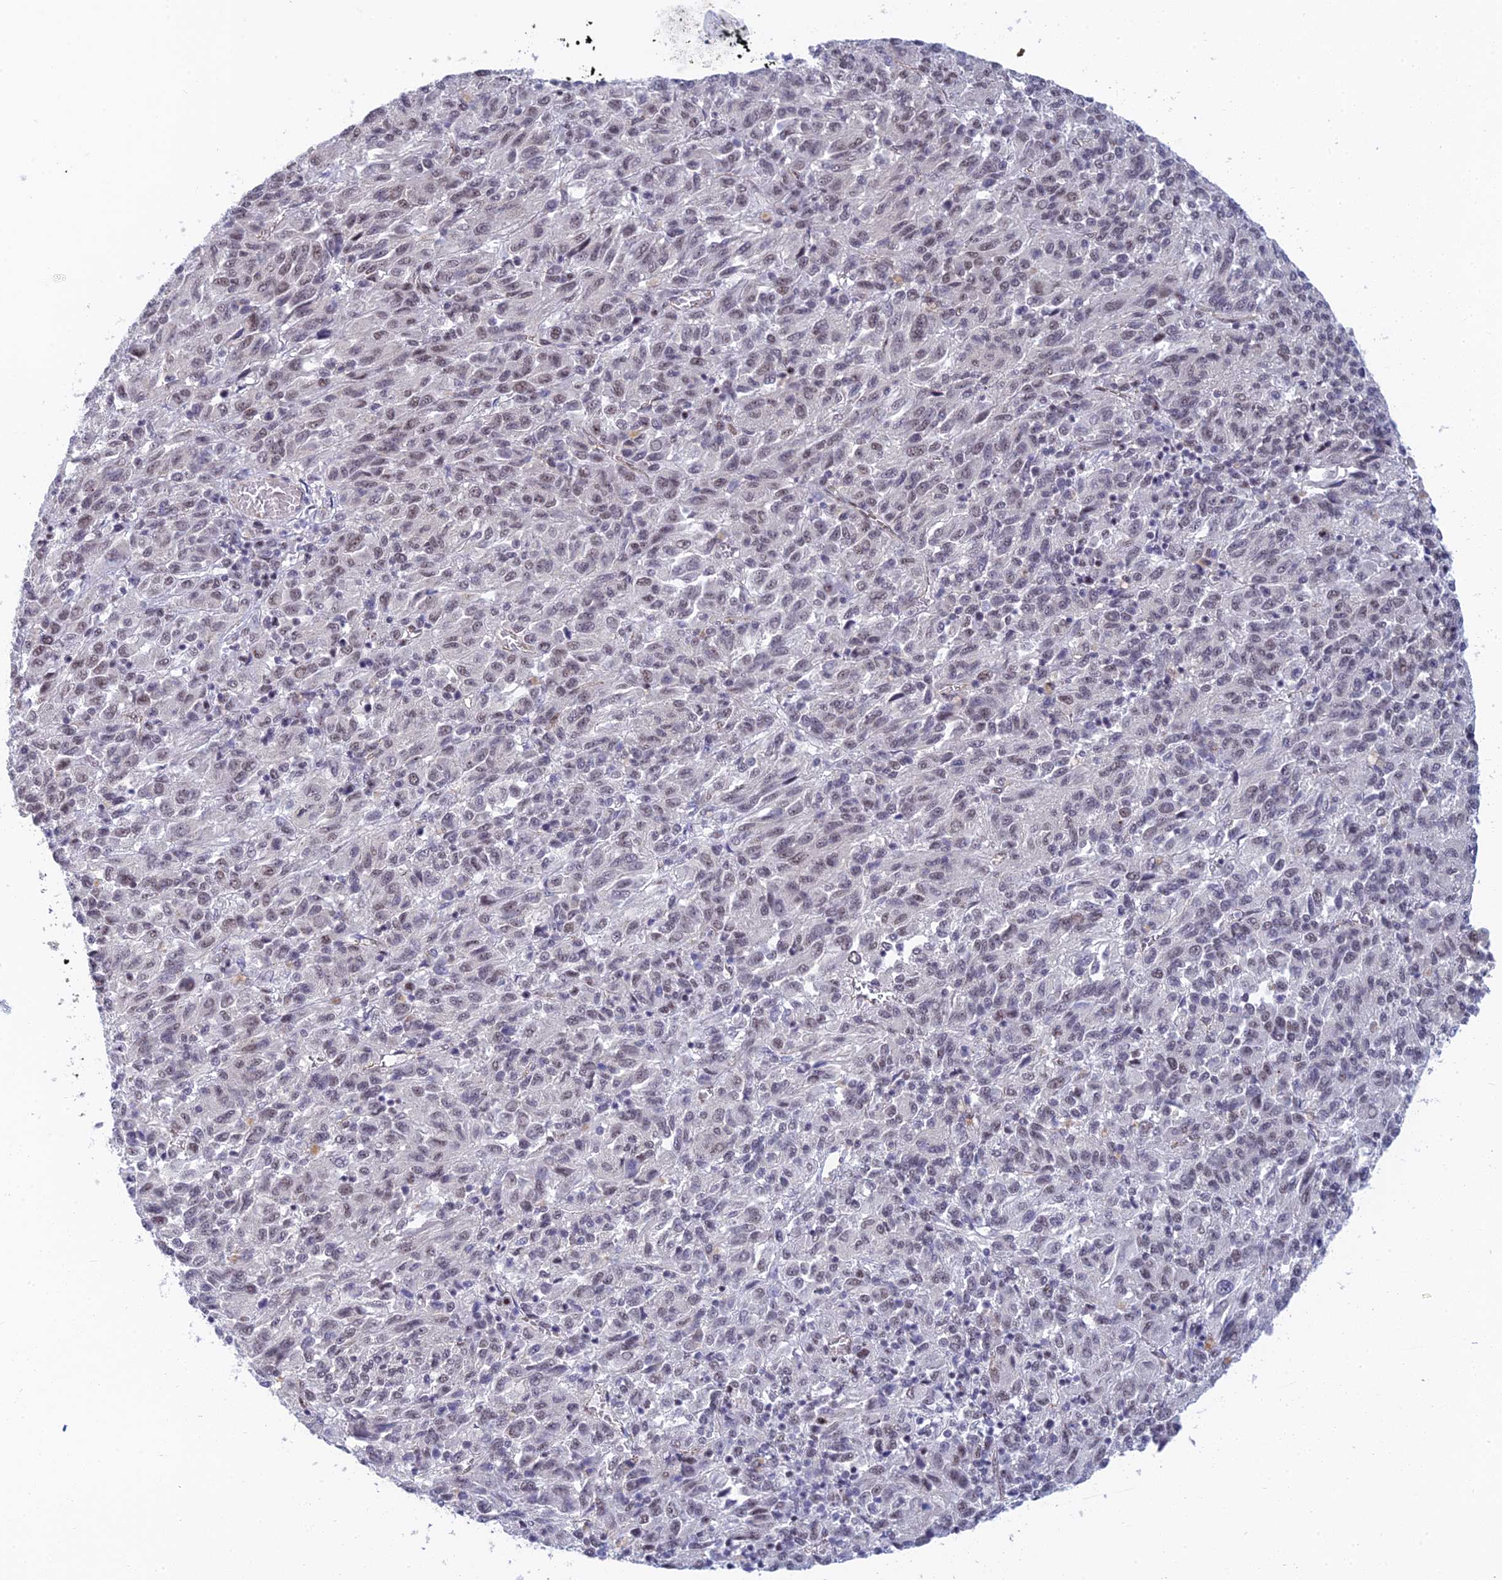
{"staining": {"intensity": "weak", "quantity": "25%-75%", "location": "nuclear"}, "tissue": "melanoma", "cell_type": "Tumor cells", "image_type": "cancer", "snomed": [{"axis": "morphology", "description": "Malignant melanoma, Metastatic site"}, {"axis": "topography", "description": "Lung"}], "caption": "IHC image of neoplastic tissue: malignant melanoma (metastatic site) stained using IHC shows low levels of weak protein expression localized specifically in the nuclear of tumor cells, appearing as a nuclear brown color.", "gene": "CFAP92", "patient": {"sex": "male", "age": 64}}